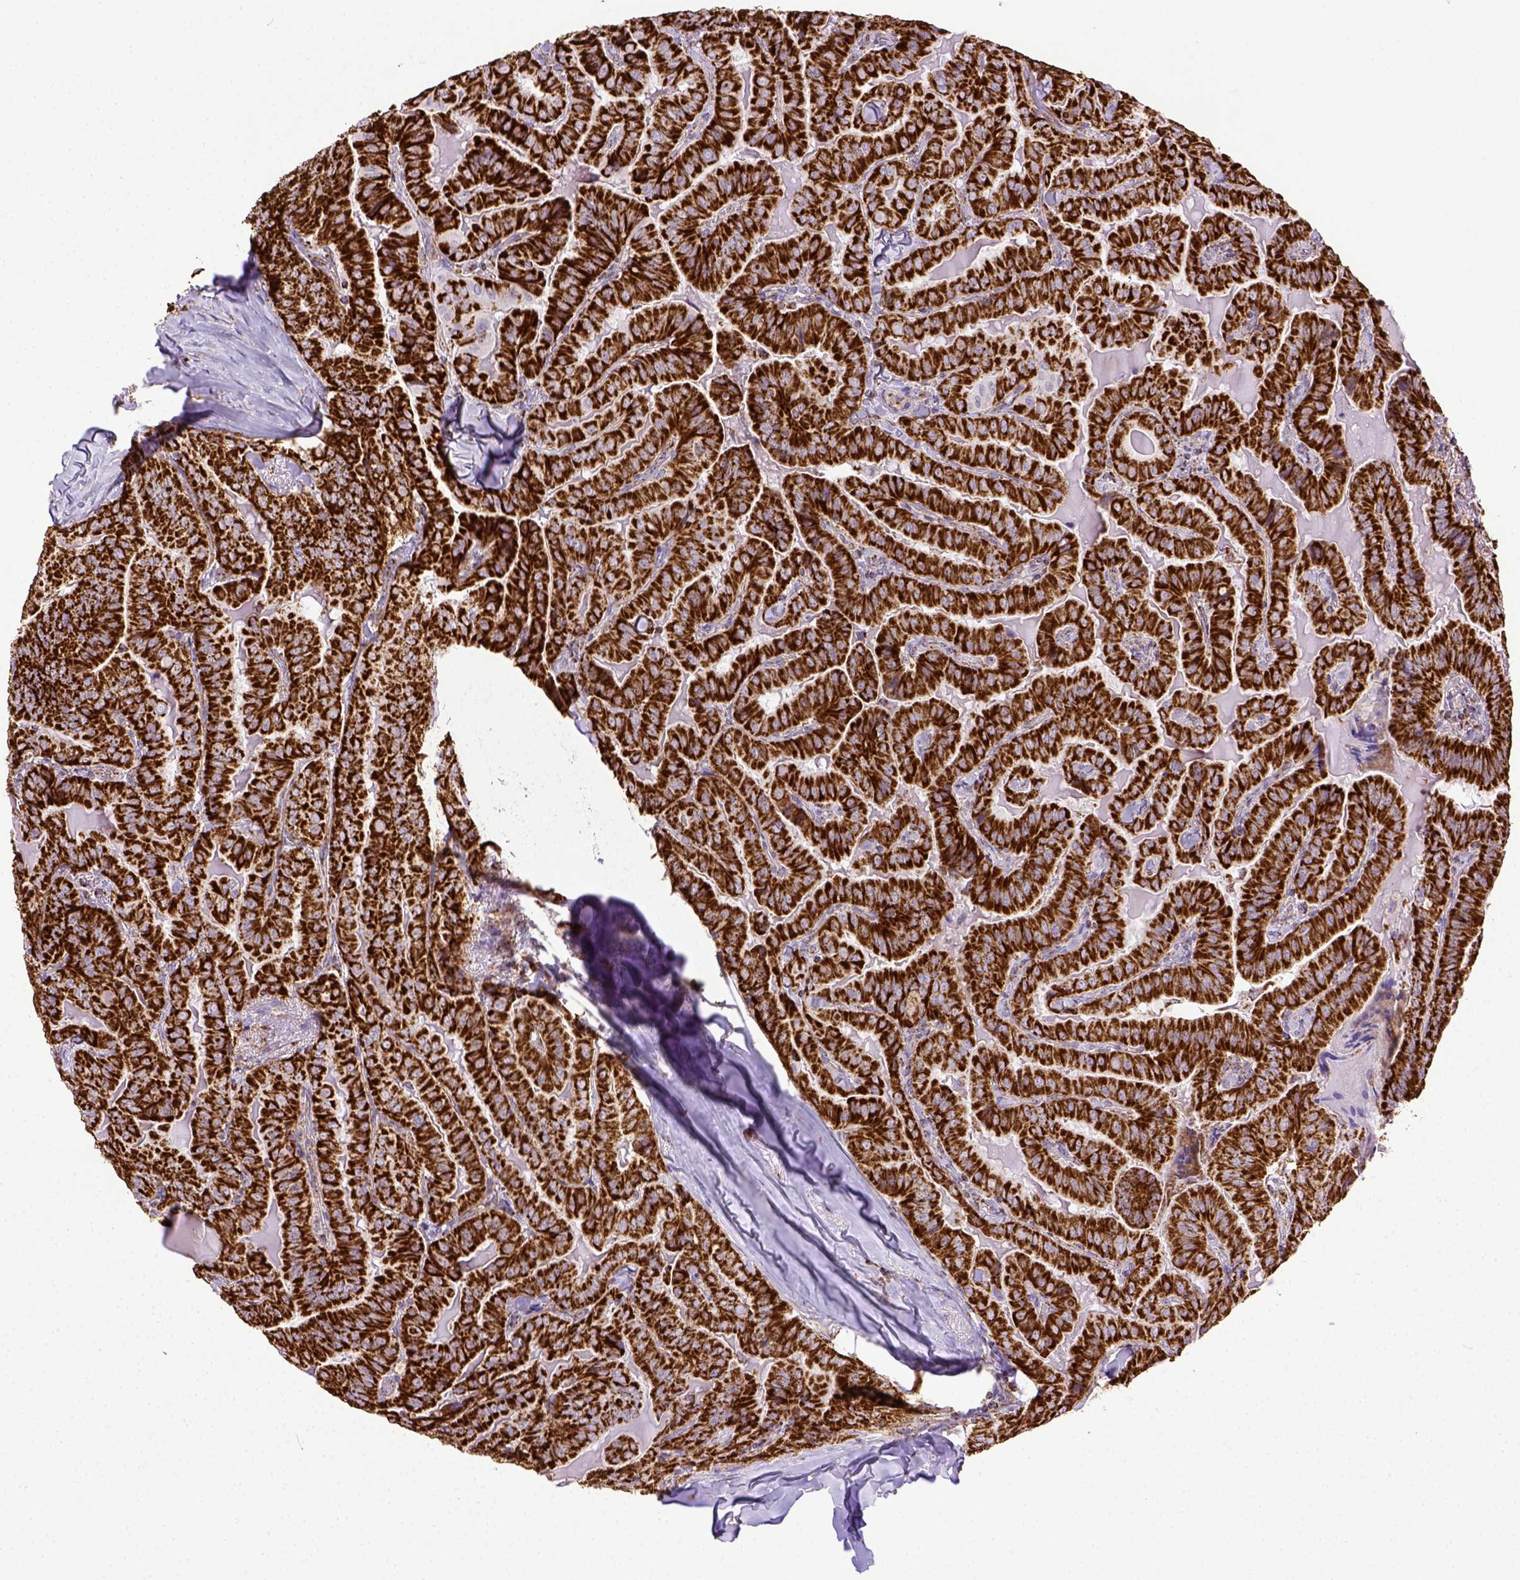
{"staining": {"intensity": "strong", "quantity": ">75%", "location": "cytoplasmic/membranous"}, "tissue": "thyroid cancer", "cell_type": "Tumor cells", "image_type": "cancer", "snomed": [{"axis": "morphology", "description": "Papillary adenocarcinoma, NOS"}, {"axis": "topography", "description": "Thyroid gland"}], "caption": "A high amount of strong cytoplasmic/membranous expression is identified in about >75% of tumor cells in thyroid cancer tissue.", "gene": "MT-CO1", "patient": {"sex": "female", "age": 68}}